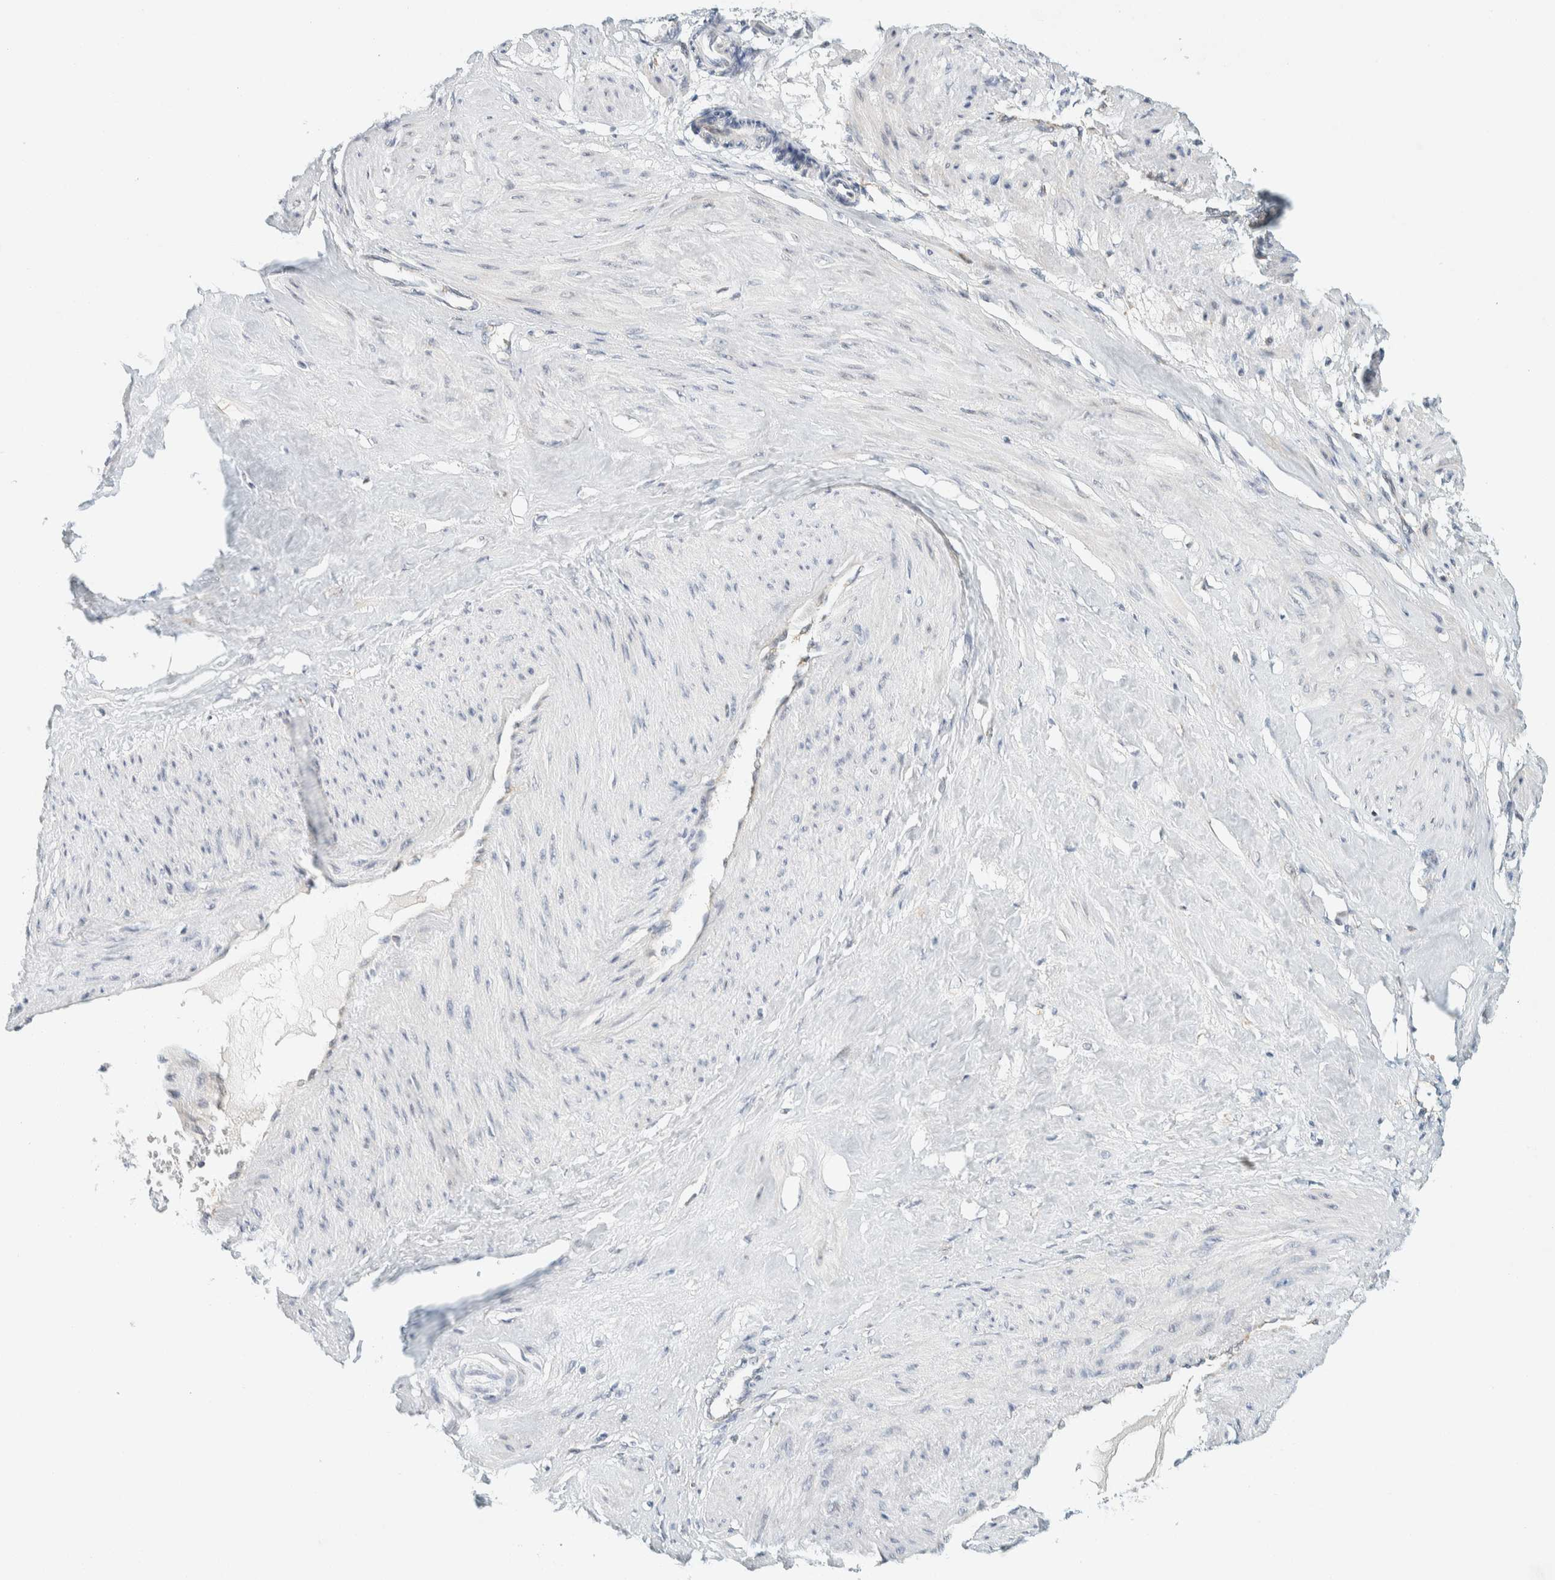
{"staining": {"intensity": "negative", "quantity": "none", "location": "none"}, "tissue": "smooth muscle", "cell_type": "Smooth muscle cells", "image_type": "normal", "snomed": [{"axis": "morphology", "description": "Normal tissue, NOS"}, {"axis": "topography", "description": "Endometrium"}], "caption": "The micrograph demonstrates no significant staining in smooth muscle cells of smooth muscle. (DAB immunohistochemistry (IHC) with hematoxylin counter stain).", "gene": "SUMF2", "patient": {"sex": "female", "age": 33}}